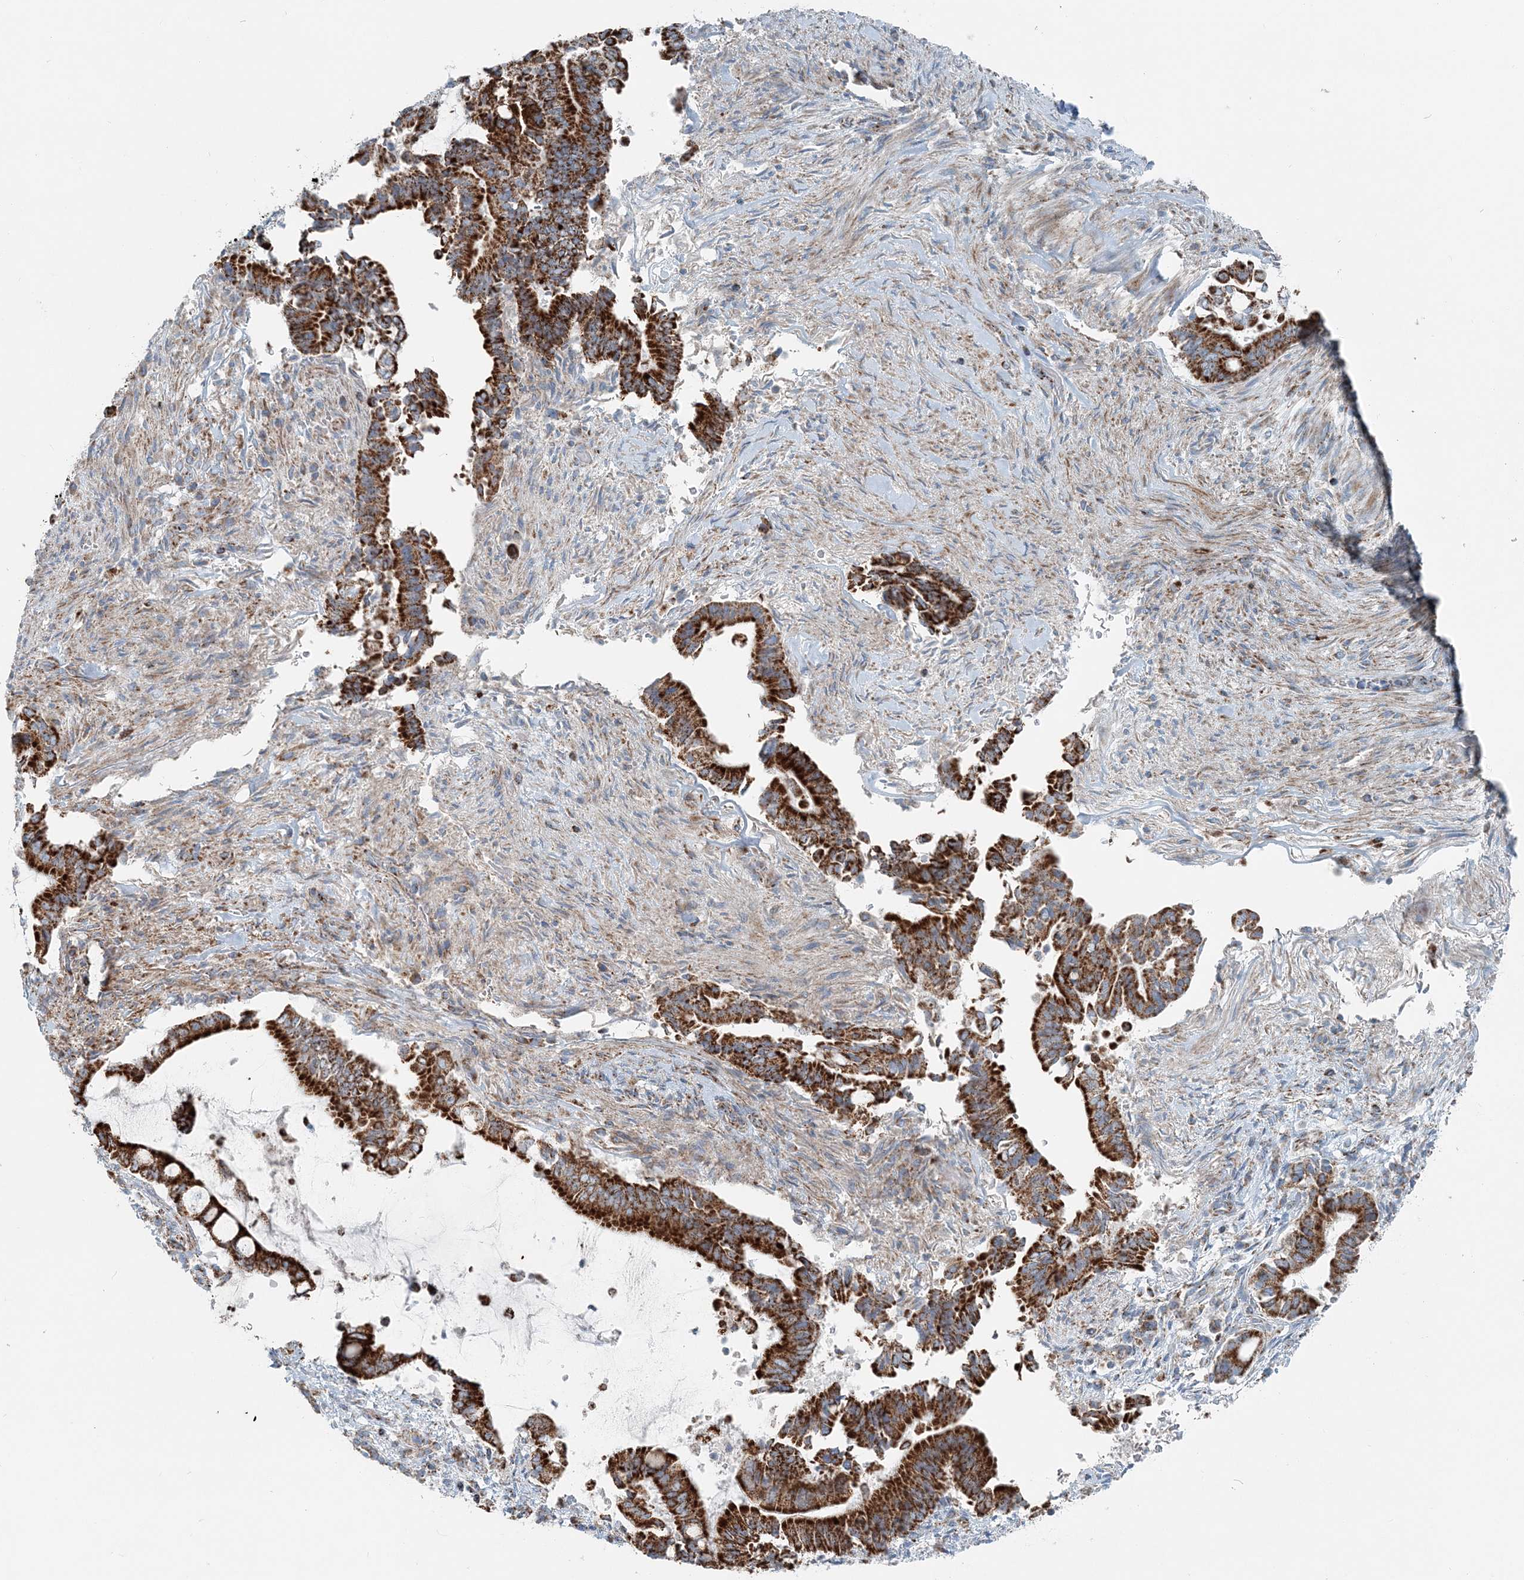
{"staining": {"intensity": "strong", "quantity": ">75%", "location": "cytoplasmic/membranous"}, "tissue": "pancreatic cancer", "cell_type": "Tumor cells", "image_type": "cancer", "snomed": [{"axis": "morphology", "description": "Adenocarcinoma, NOS"}, {"axis": "topography", "description": "Pancreas"}], "caption": "Immunohistochemical staining of human adenocarcinoma (pancreatic) displays high levels of strong cytoplasmic/membranous protein staining in about >75% of tumor cells. The staining was performed using DAB (3,3'-diaminobenzidine) to visualize the protein expression in brown, while the nuclei were stained in blue with hematoxylin (Magnification: 20x).", "gene": "INTU", "patient": {"sex": "male", "age": 68}}